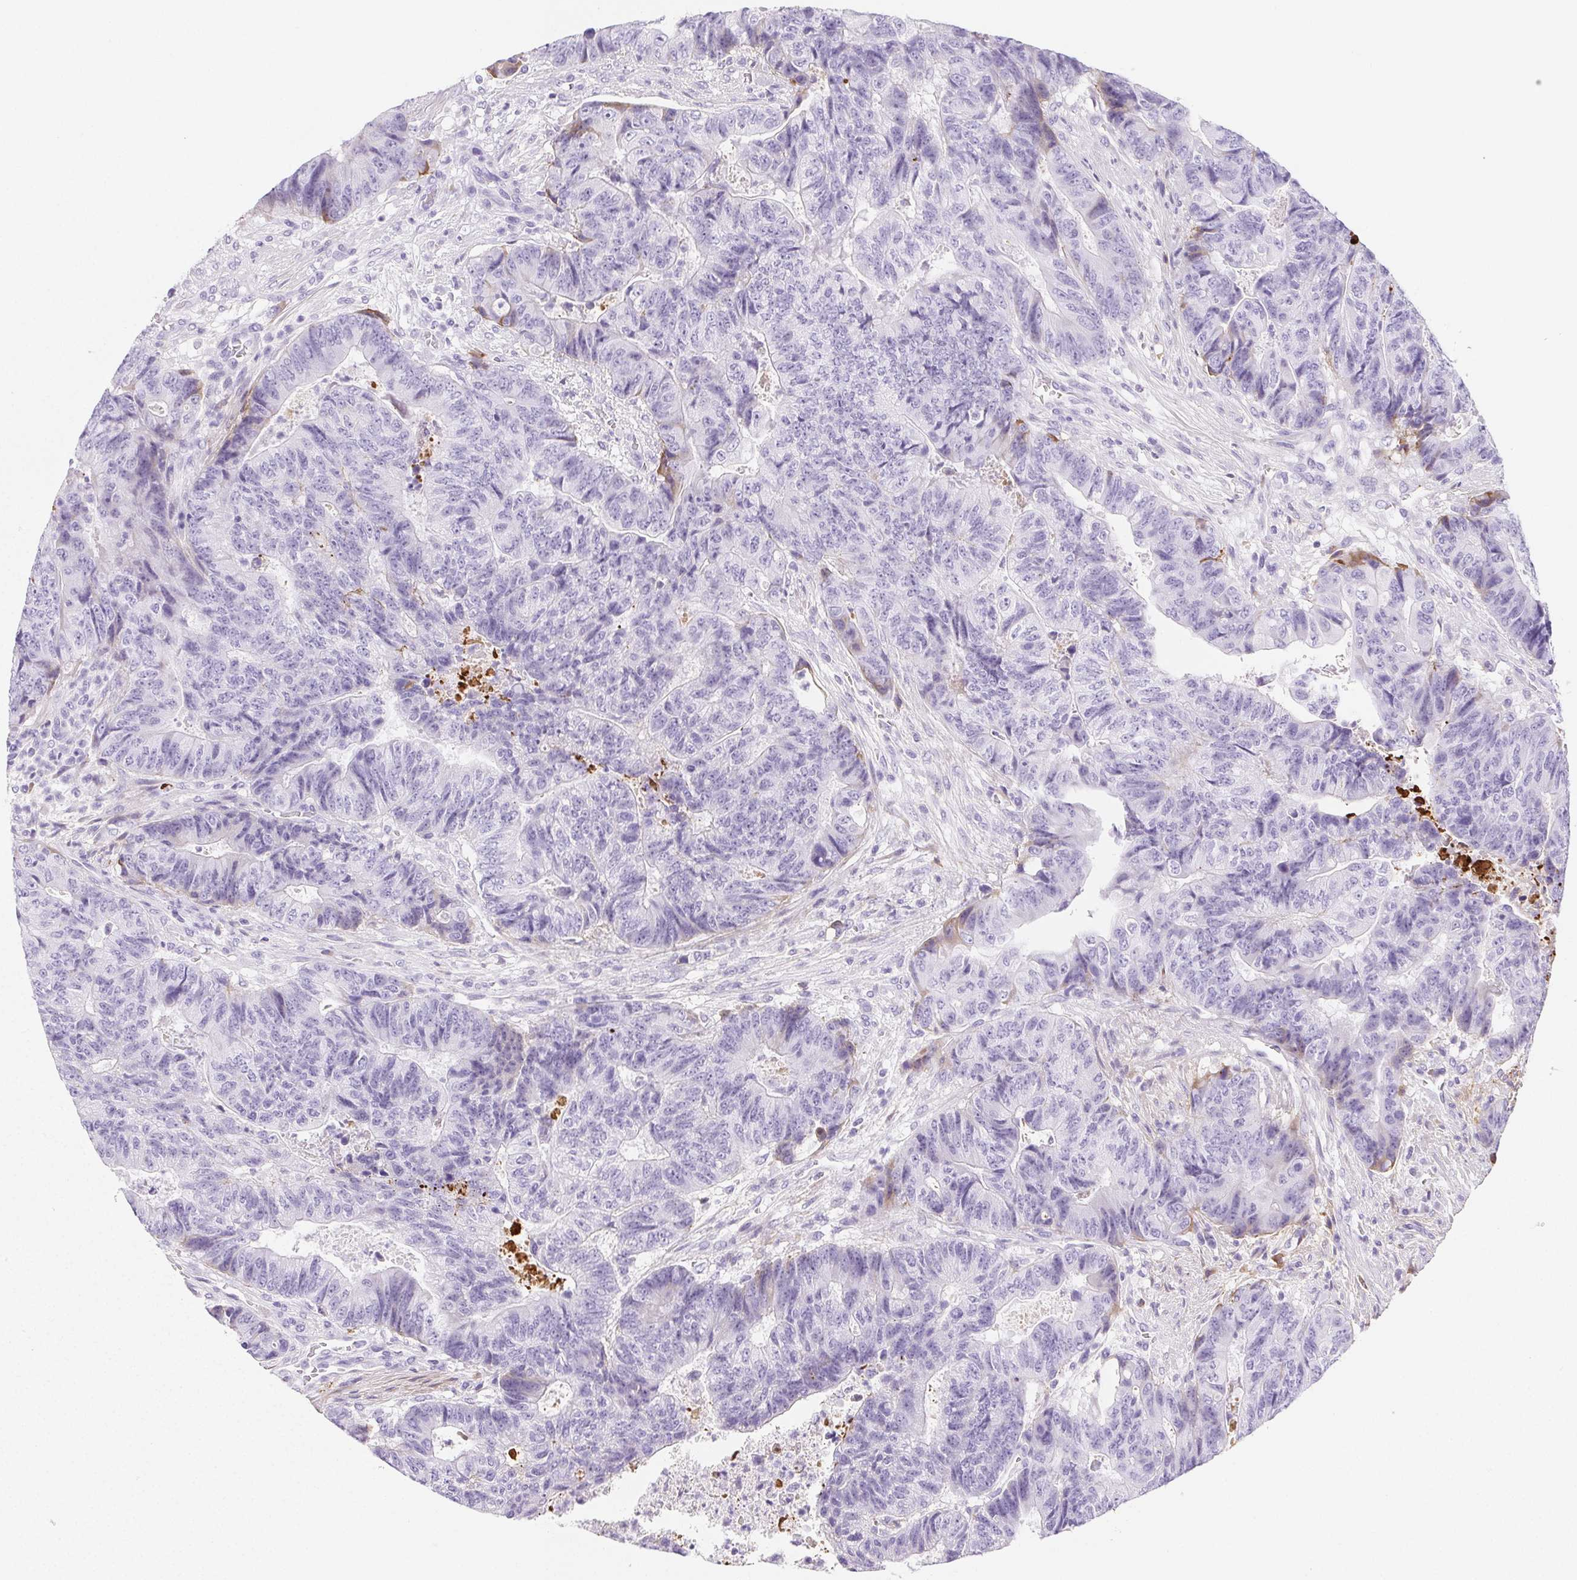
{"staining": {"intensity": "negative", "quantity": "none", "location": "none"}, "tissue": "colorectal cancer", "cell_type": "Tumor cells", "image_type": "cancer", "snomed": [{"axis": "morphology", "description": "Normal tissue, NOS"}, {"axis": "morphology", "description": "Adenocarcinoma, NOS"}, {"axis": "topography", "description": "Colon"}], "caption": "Micrograph shows no protein expression in tumor cells of adenocarcinoma (colorectal) tissue. Brightfield microscopy of immunohistochemistry stained with DAB (3,3'-diaminobenzidine) (brown) and hematoxylin (blue), captured at high magnification.", "gene": "VTN", "patient": {"sex": "female", "age": 48}}